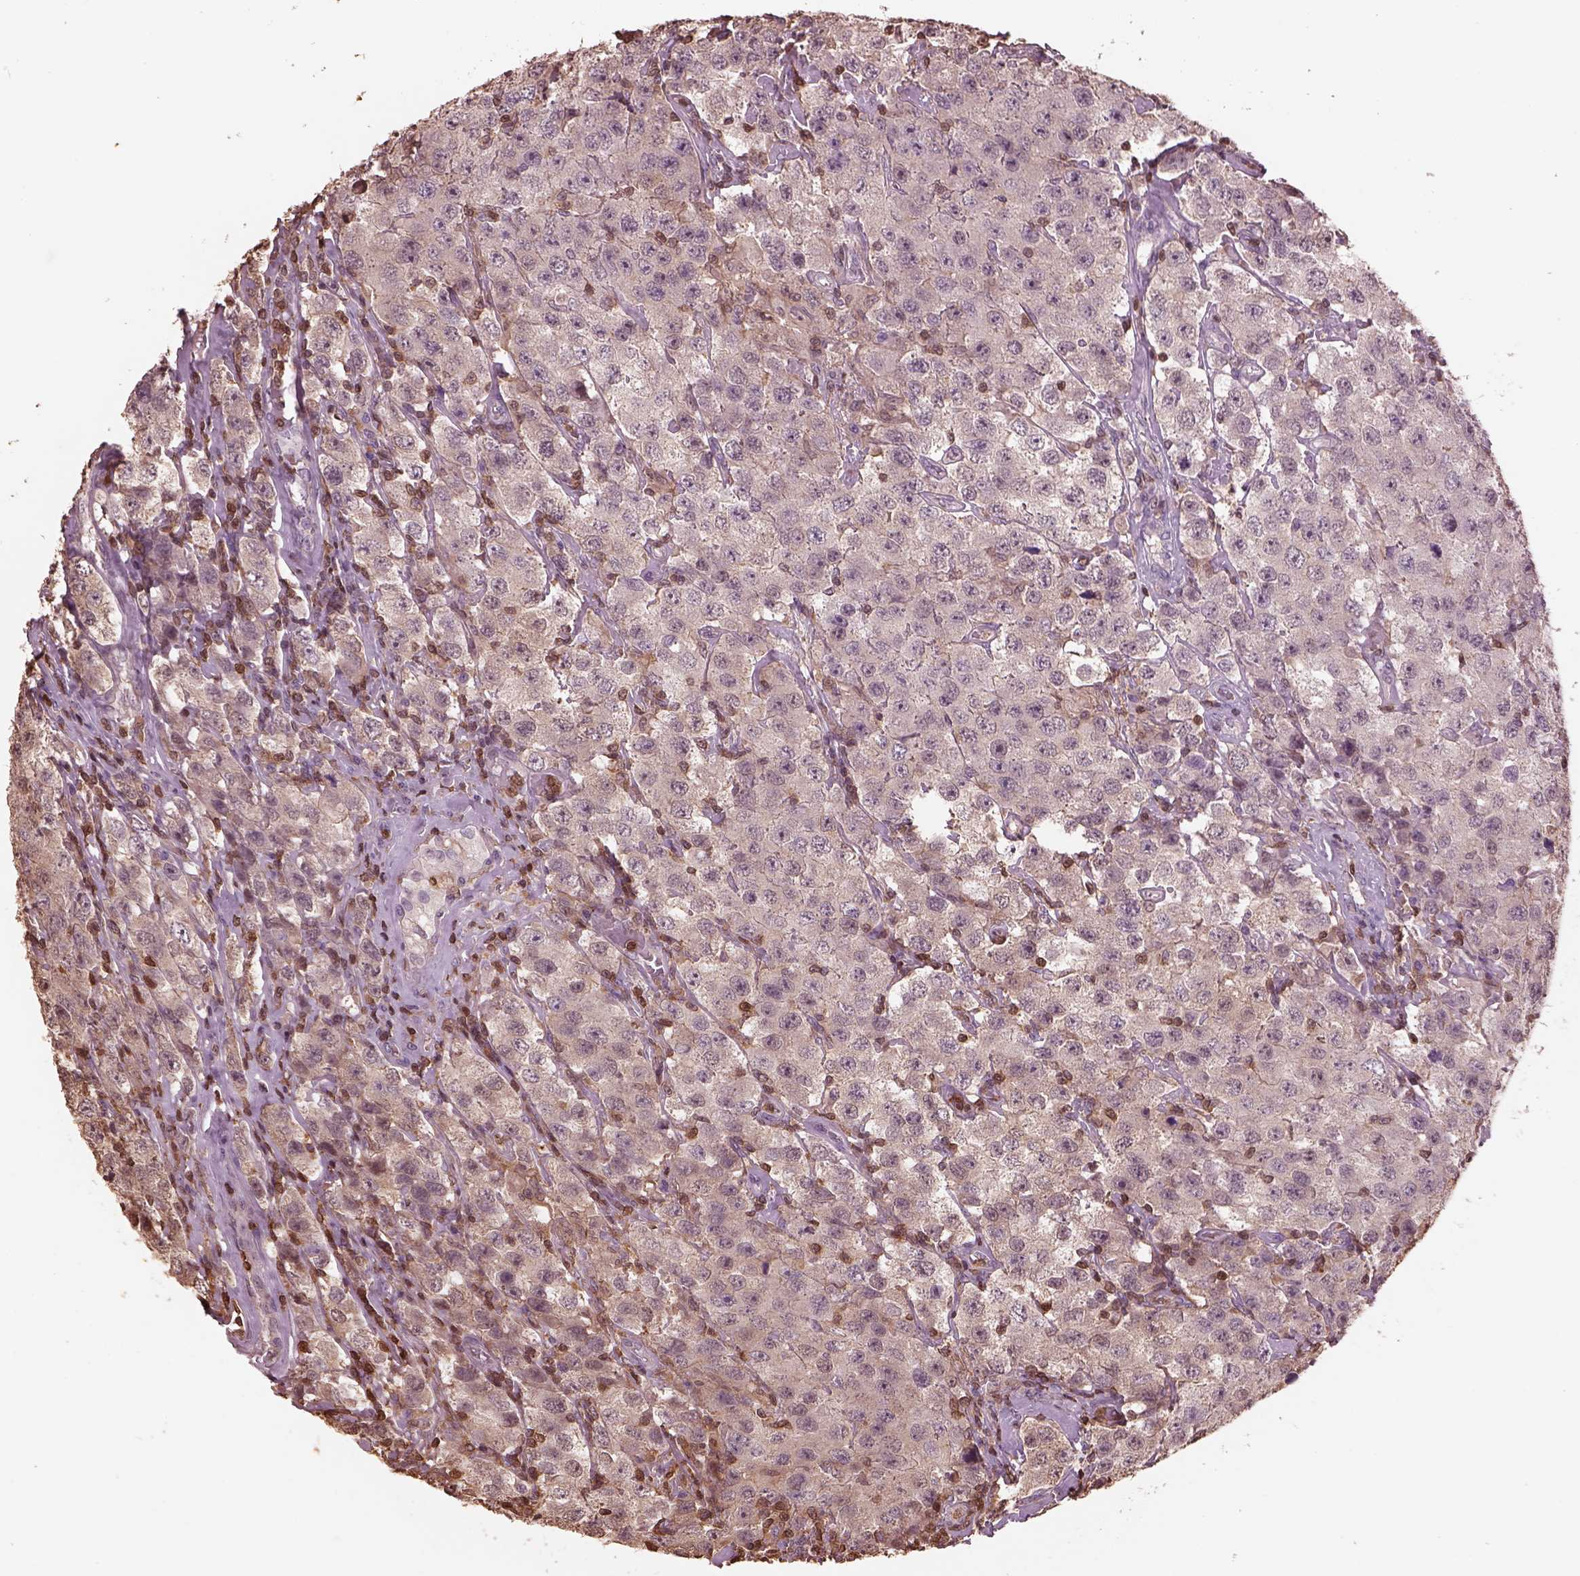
{"staining": {"intensity": "weak", "quantity": "<25%", "location": "cytoplasmic/membranous"}, "tissue": "testis cancer", "cell_type": "Tumor cells", "image_type": "cancer", "snomed": [{"axis": "morphology", "description": "Seminoma, NOS"}, {"axis": "topography", "description": "Testis"}], "caption": "Tumor cells show no significant protein staining in testis cancer.", "gene": "IL31RA", "patient": {"sex": "male", "age": 52}}